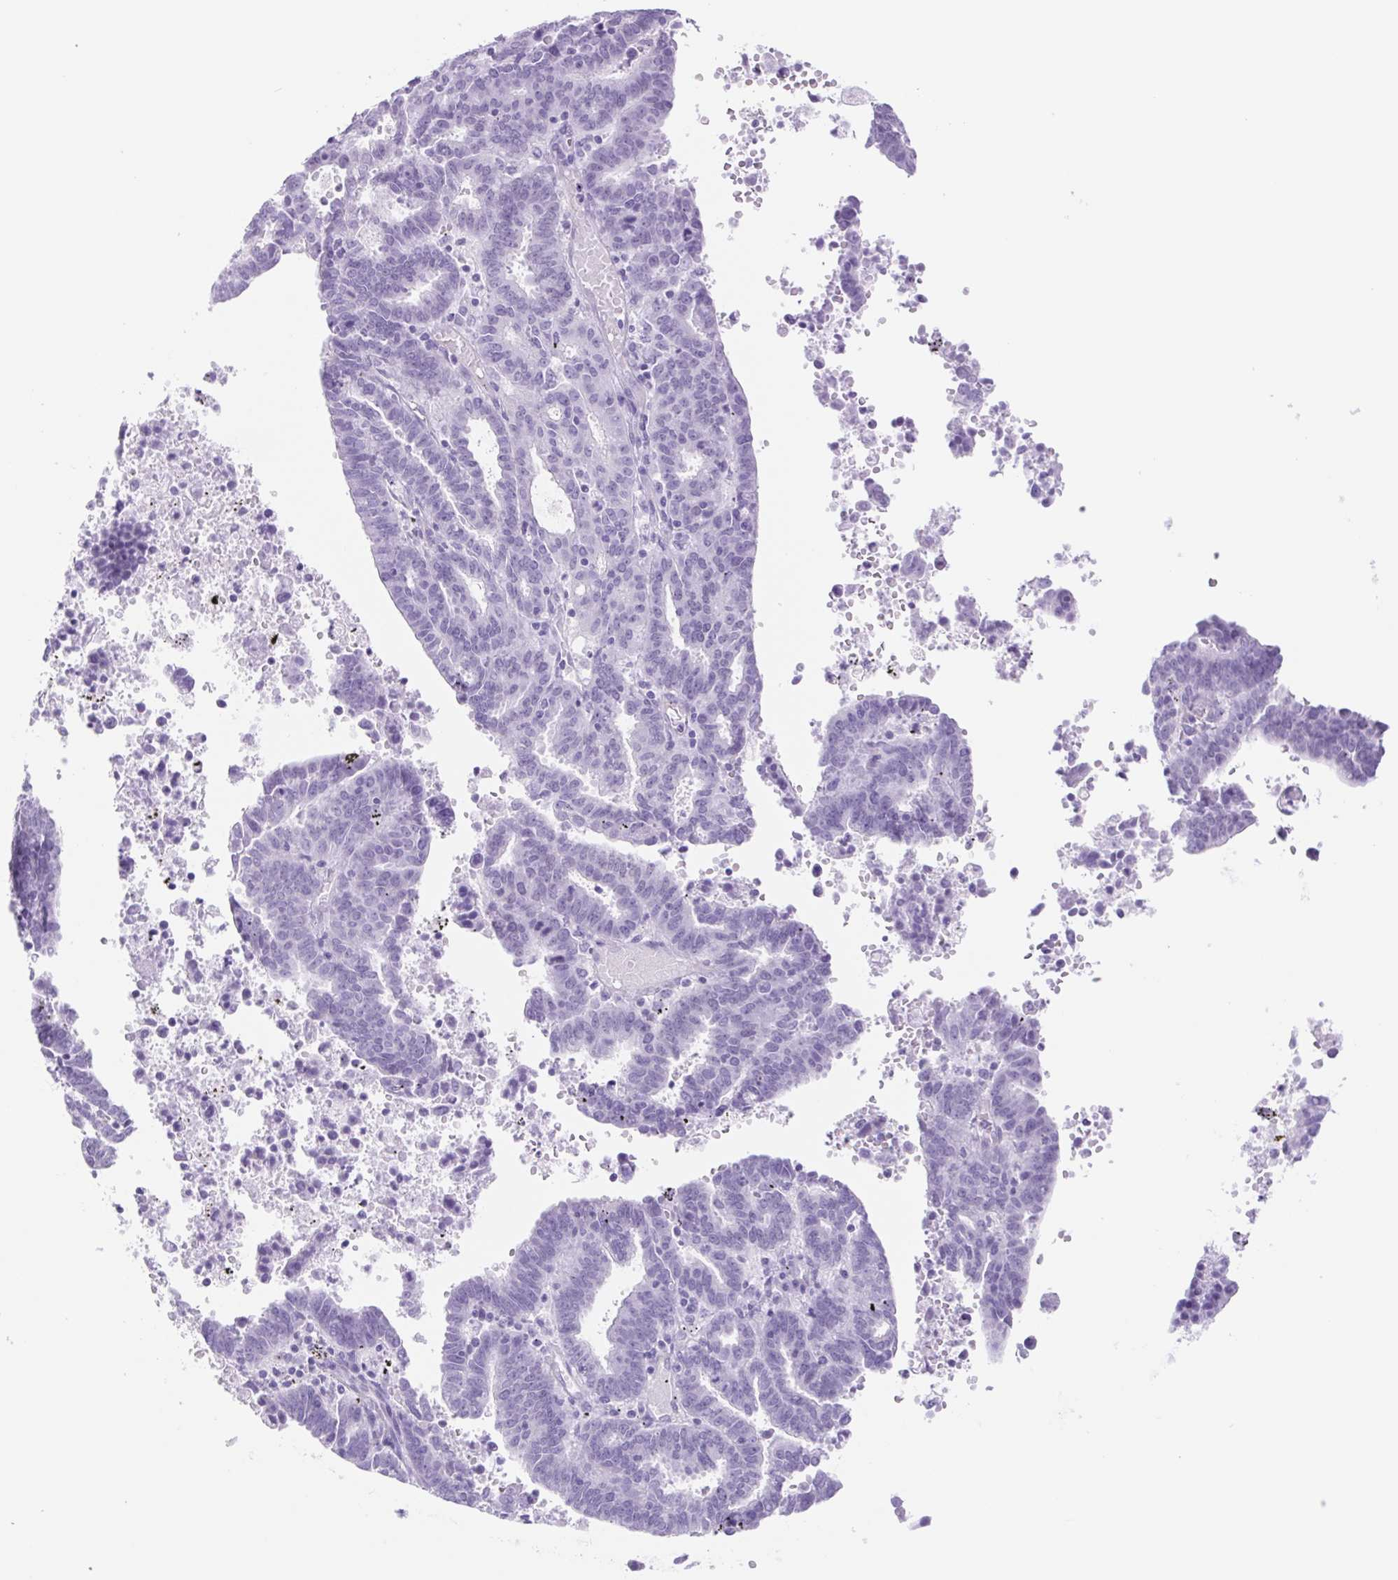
{"staining": {"intensity": "negative", "quantity": "none", "location": "none"}, "tissue": "endometrial cancer", "cell_type": "Tumor cells", "image_type": "cancer", "snomed": [{"axis": "morphology", "description": "Adenocarcinoma, NOS"}, {"axis": "topography", "description": "Uterus"}], "caption": "Immunohistochemical staining of adenocarcinoma (endometrial) shows no significant expression in tumor cells.", "gene": "CYP21A2", "patient": {"sex": "female", "age": 83}}